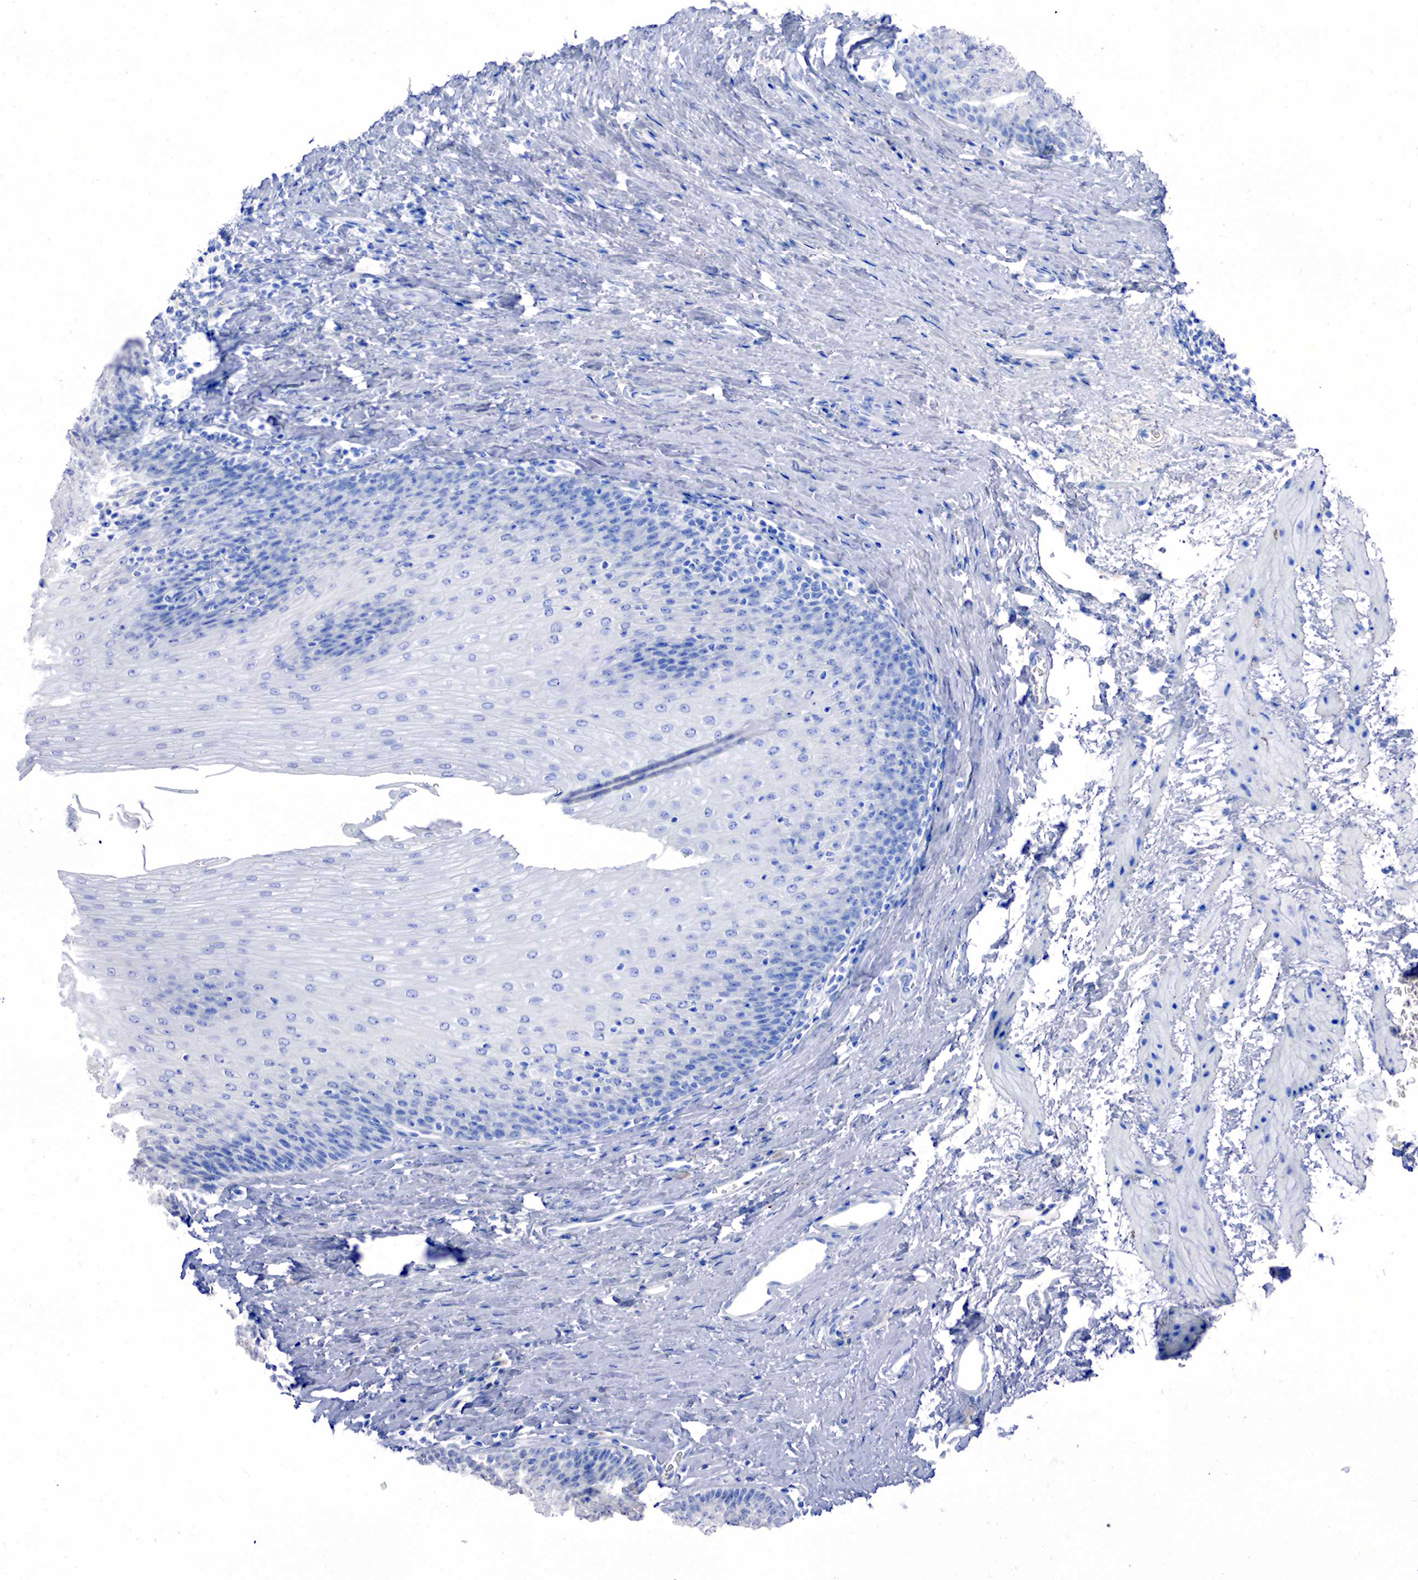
{"staining": {"intensity": "negative", "quantity": "none", "location": "none"}, "tissue": "esophagus", "cell_type": "Squamous epithelial cells", "image_type": "normal", "snomed": [{"axis": "morphology", "description": "Normal tissue, NOS"}, {"axis": "topography", "description": "Esophagus"}], "caption": "This photomicrograph is of benign esophagus stained with immunohistochemistry (IHC) to label a protein in brown with the nuclei are counter-stained blue. There is no positivity in squamous epithelial cells.", "gene": "CHGA", "patient": {"sex": "female", "age": 61}}